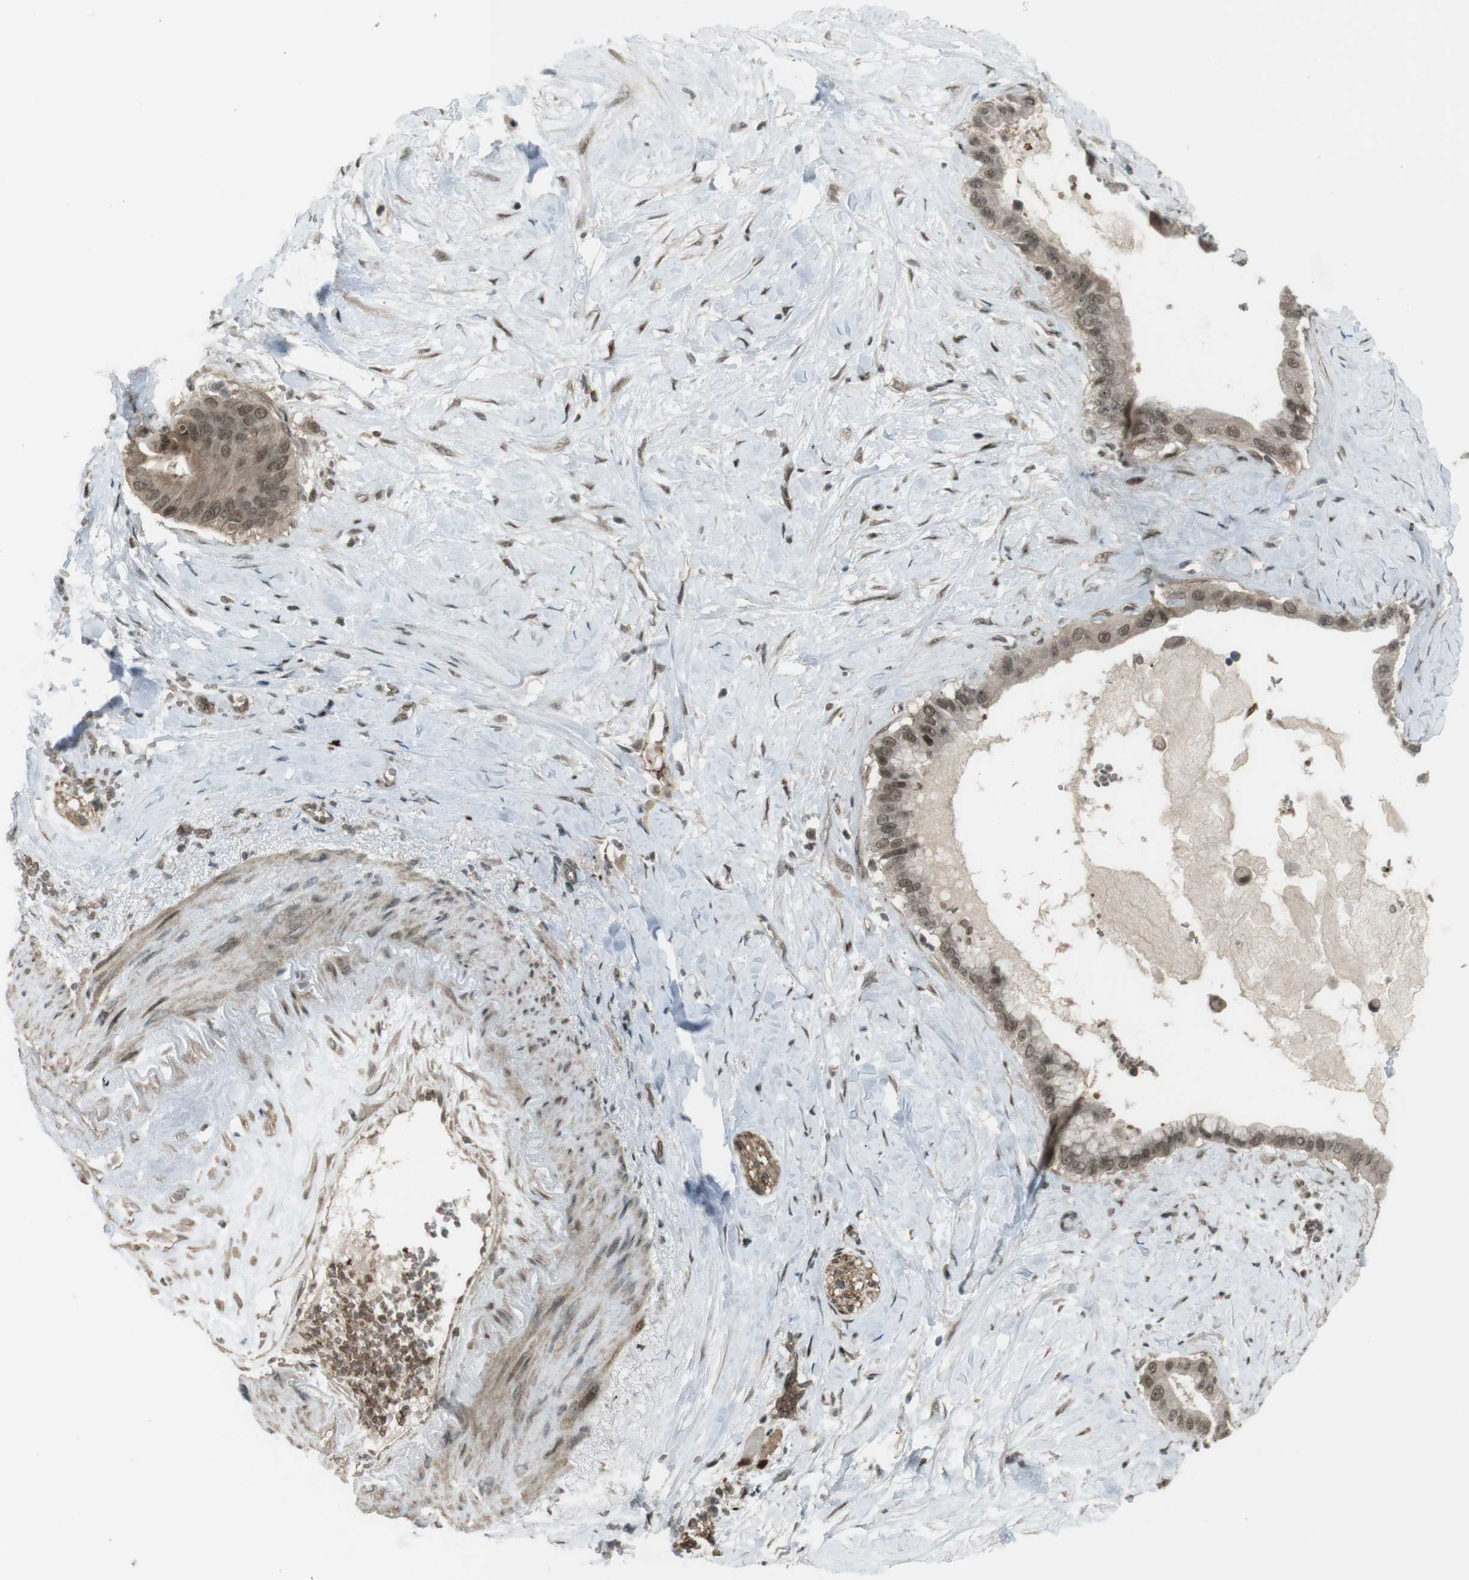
{"staining": {"intensity": "moderate", "quantity": ">75%", "location": "cytoplasmic/membranous,nuclear"}, "tissue": "pancreatic cancer", "cell_type": "Tumor cells", "image_type": "cancer", "snomed": [{"axis": "morphology", "description": "Adenocarcinoma, NOS"}, {"axis": "topography", "description": "Pancreas"}], "caption": "Brown immunohistochemical staining in pancreatic cancer shows moderate cytoplasmic/membranous and nuclear positivity in about >75% of tumor cells.", "gene": "SLITRK5", "patient": {"sex": "male", "age": 55}}